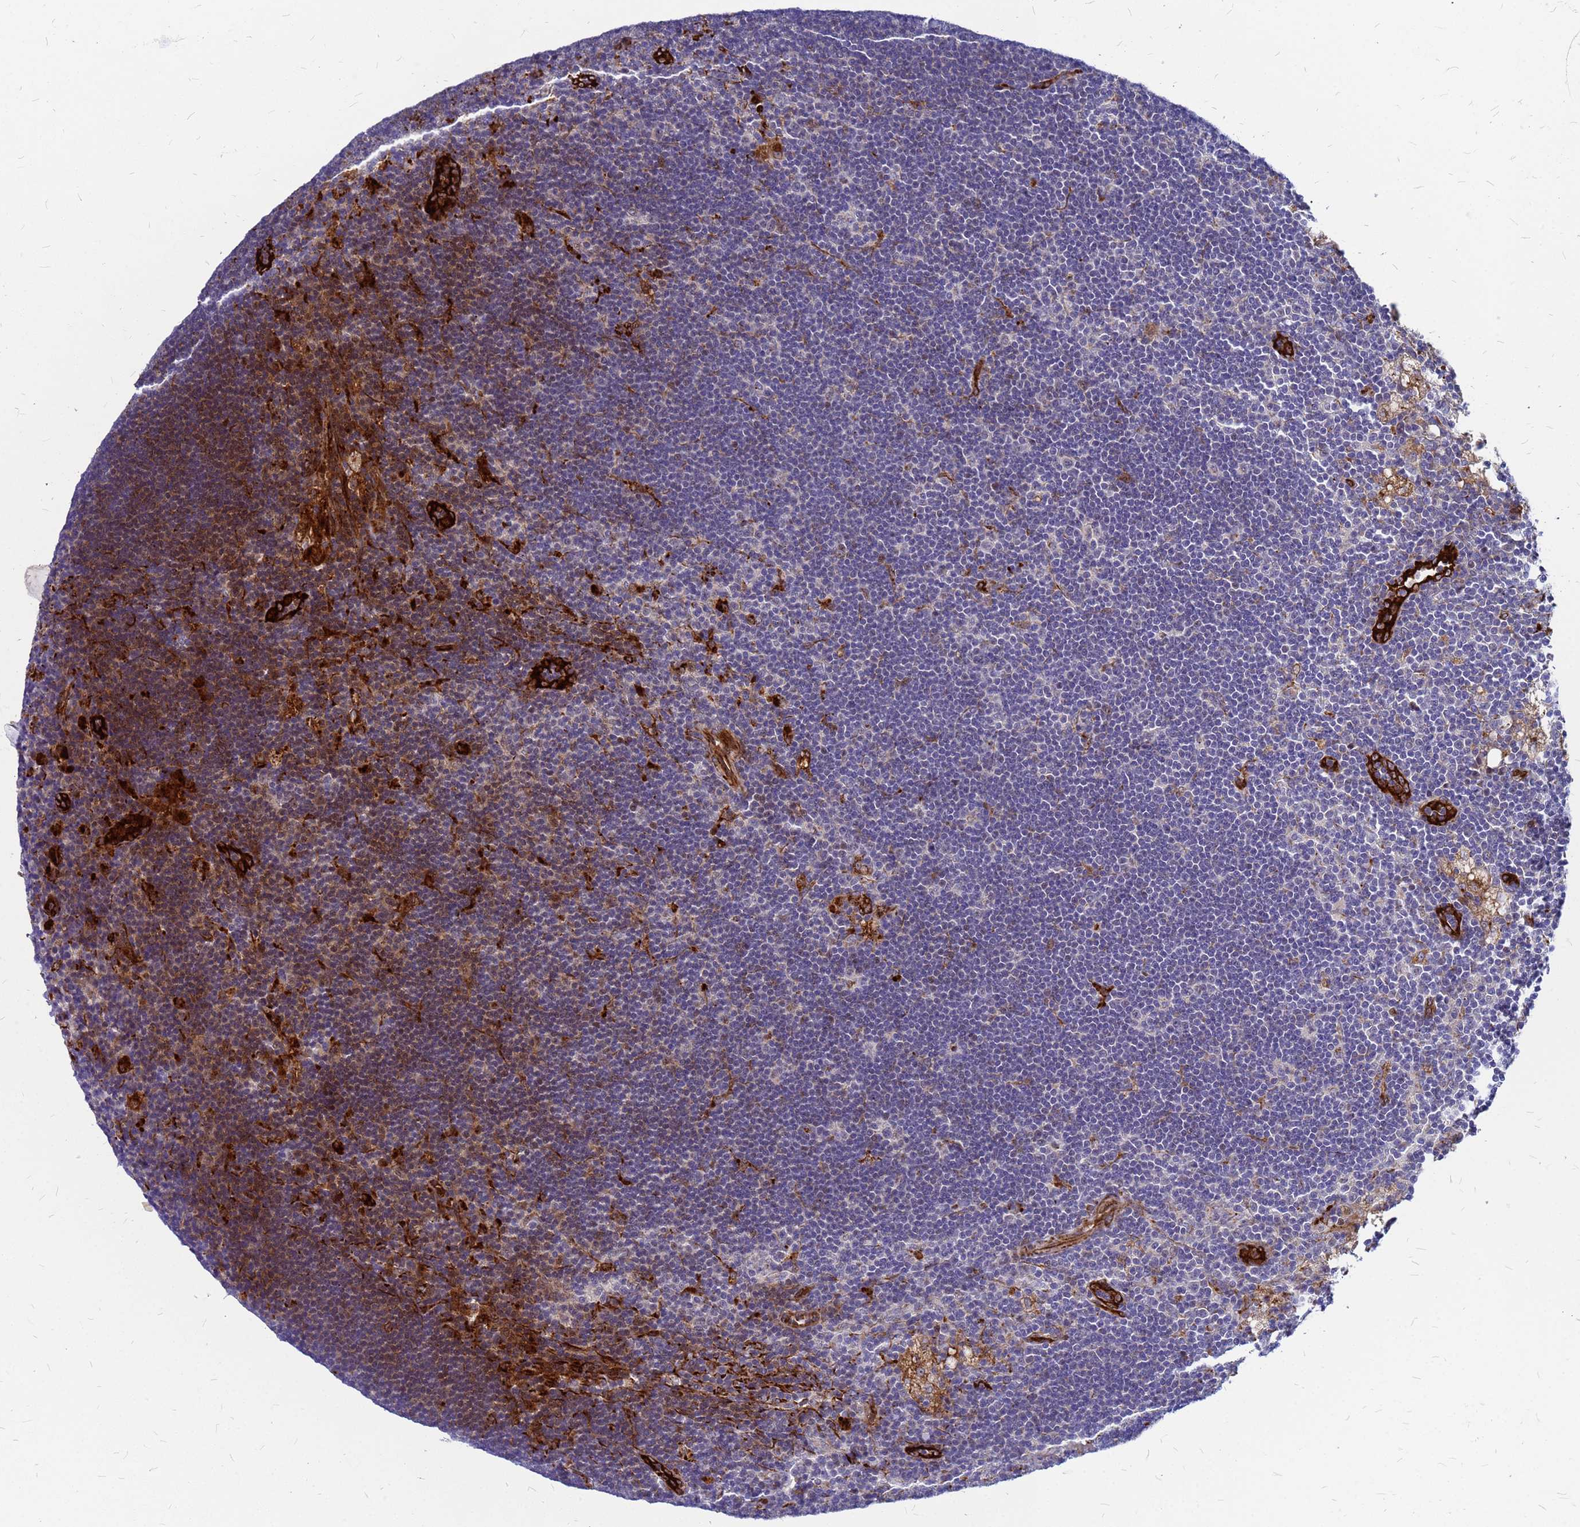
{"staining": {"intensity": "moderate", "quantity": "<25%", "location": "cytoplasmic/membranous,nuclear"}, "tissue": "lymph node", "cell_type": "Non-germinal center cells", "image_type": "normal", "snomed": [{"axis": "morphology", "description": "Normal tissue, NOS"}, {"axis": "topography", "description": "Lymph node"}], "caption": "An image of lymph node stained for a protein displays moderate cytoplasmic/membranous,nuclear brown staining in non-germinal center cells. (Stains: DAB (3,3'-diaminobenzidine) in brown, nuclei in blue, Microscopy: brightfield microscopy at high magnification).", "gene": "NOSTRIN", "patient": {"sex": "male", "age": 24}}